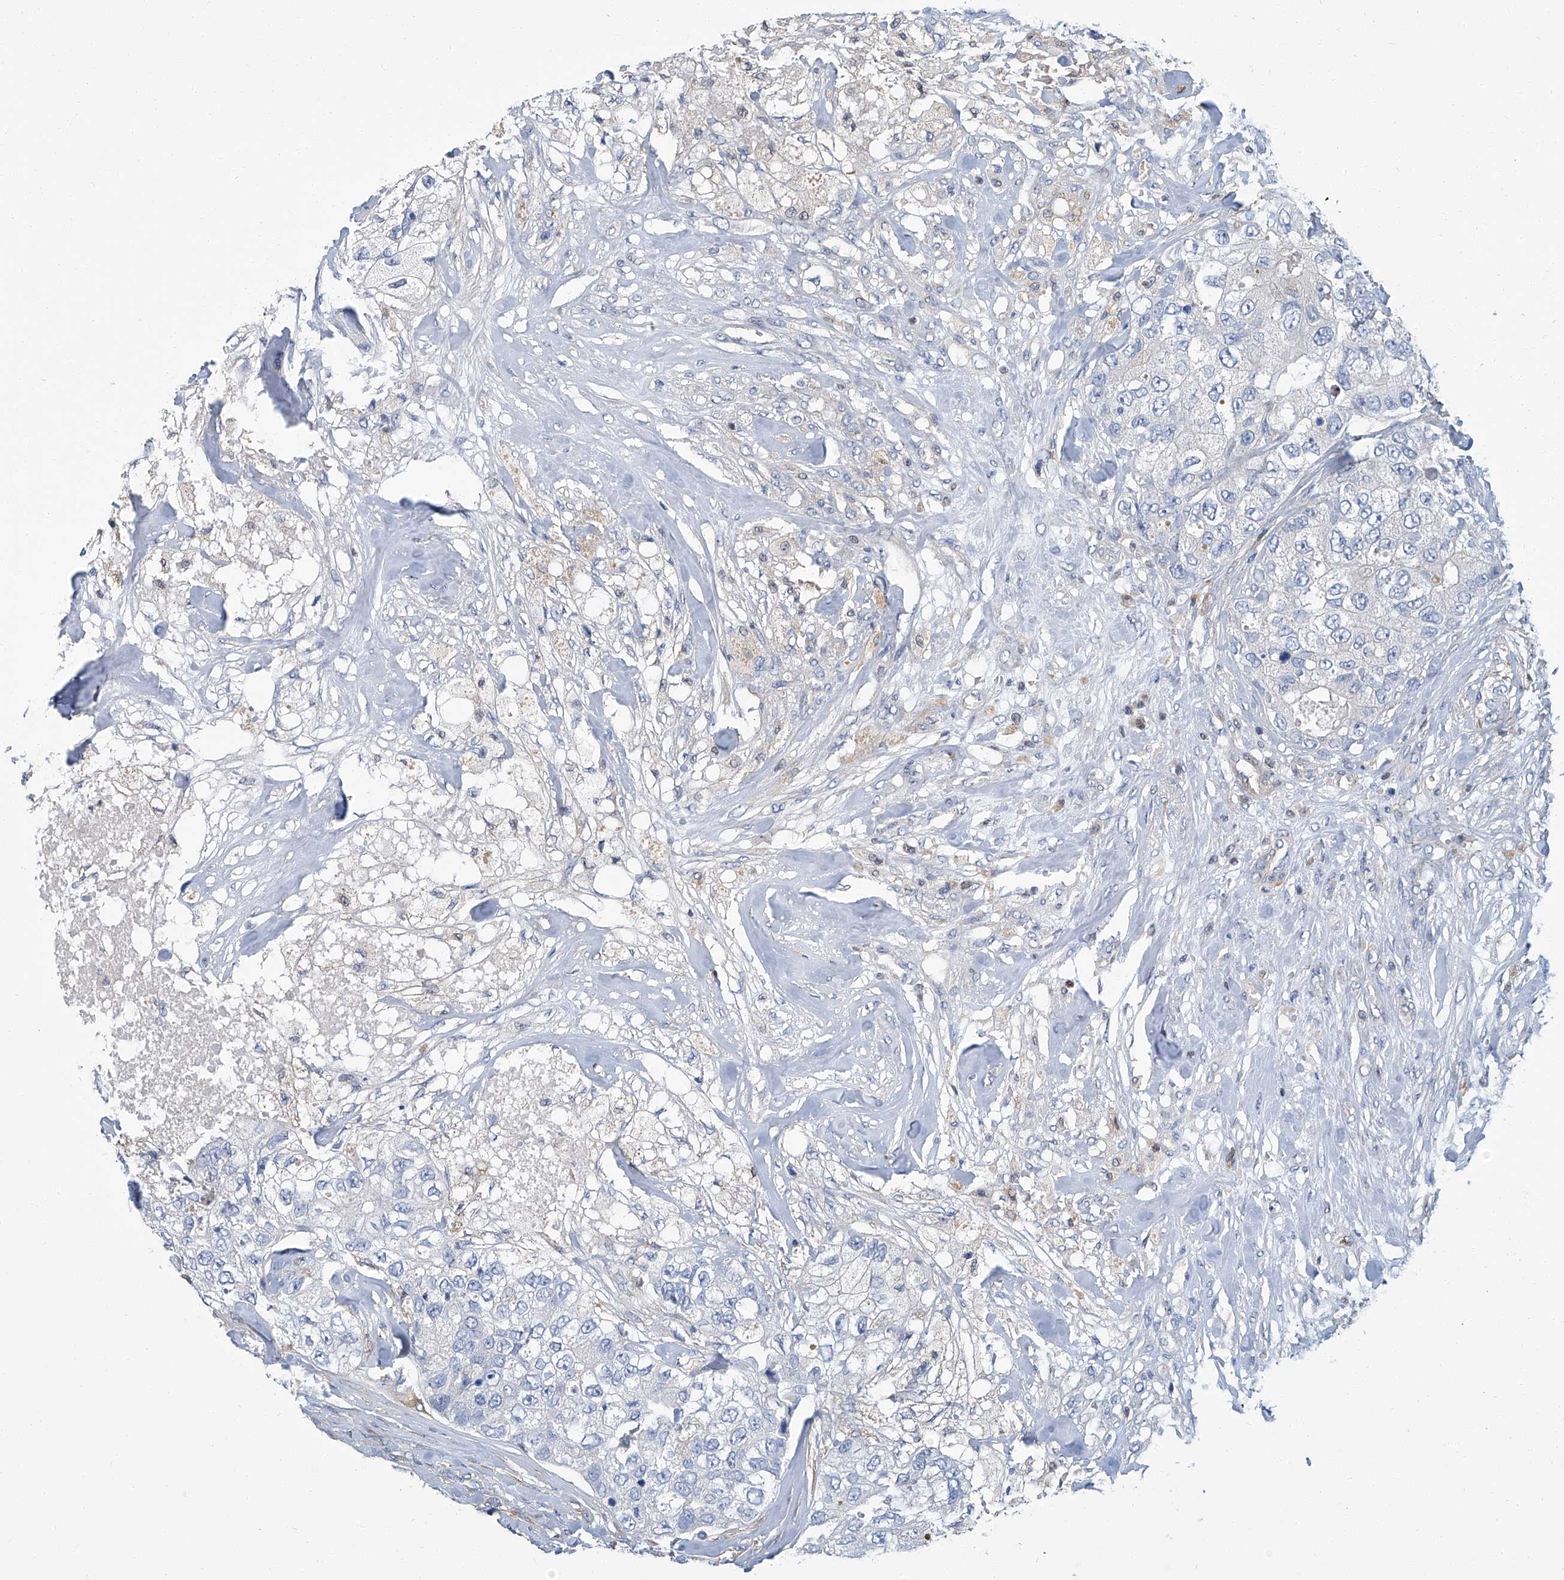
{"staining": {"intensity": "negative", "quantity": "none", "location": "none"}, "tissue": "breast cancer", "cell_type": "Tumor cells", "image_type": "cancer", "snomed": [{"axis": "morphology", "description": "Duct carcinoma"}, {"axis": "topography", "description": "Breast"}], "caption": "Immunohistochemistry (IHC) of human infiltrating ductal carcinoma (breast) displays no staining in tumor cells.", "gene": "PSMB10", "patient": {"sex": "female", "age": 62}}